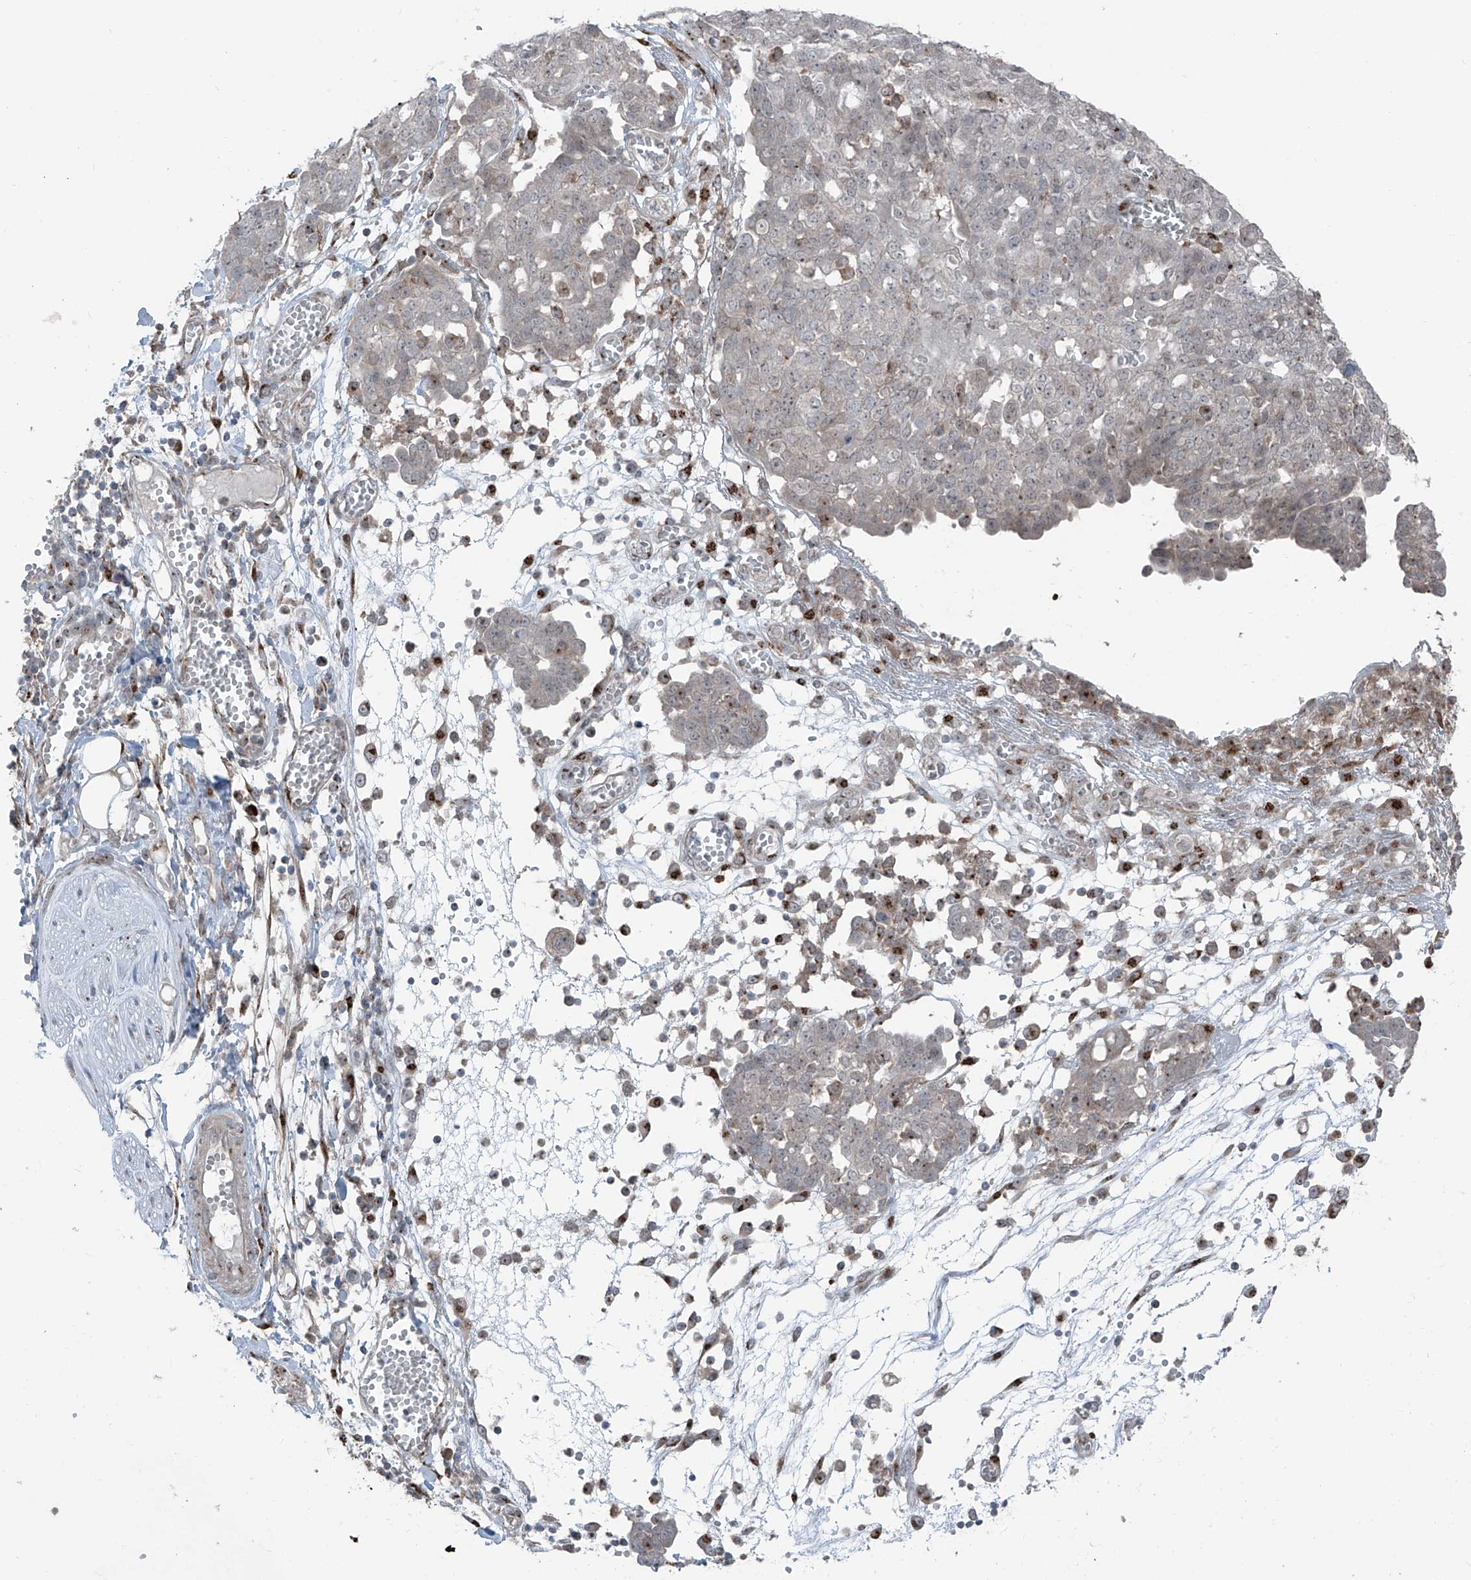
{"staining": {"intensity": "negative", "quantity": "none", "location": "none"}, "tissue": "ovarian cancer", "cell_type": "Tumor cells", "image_type": "cancer", "snomed": [{"axis": "morphology", "description": "Cystadenocarcinoma, serous, NOS"}, {"axis": "topography", "description": "Soft tissue"}, {"axis": "topography", "description": "Ovary"}], "caption": "High magnification brightfield microscopy of serous cystadenocarcinoma (ovarian) stained with DAB (brown) and counterstained with hematoxylin (blue): tumor cells show no significant staining. Nuclei are stained in blue.", "gene": "ERLEC1", "patient": {"sex": "female", "age": 57}}